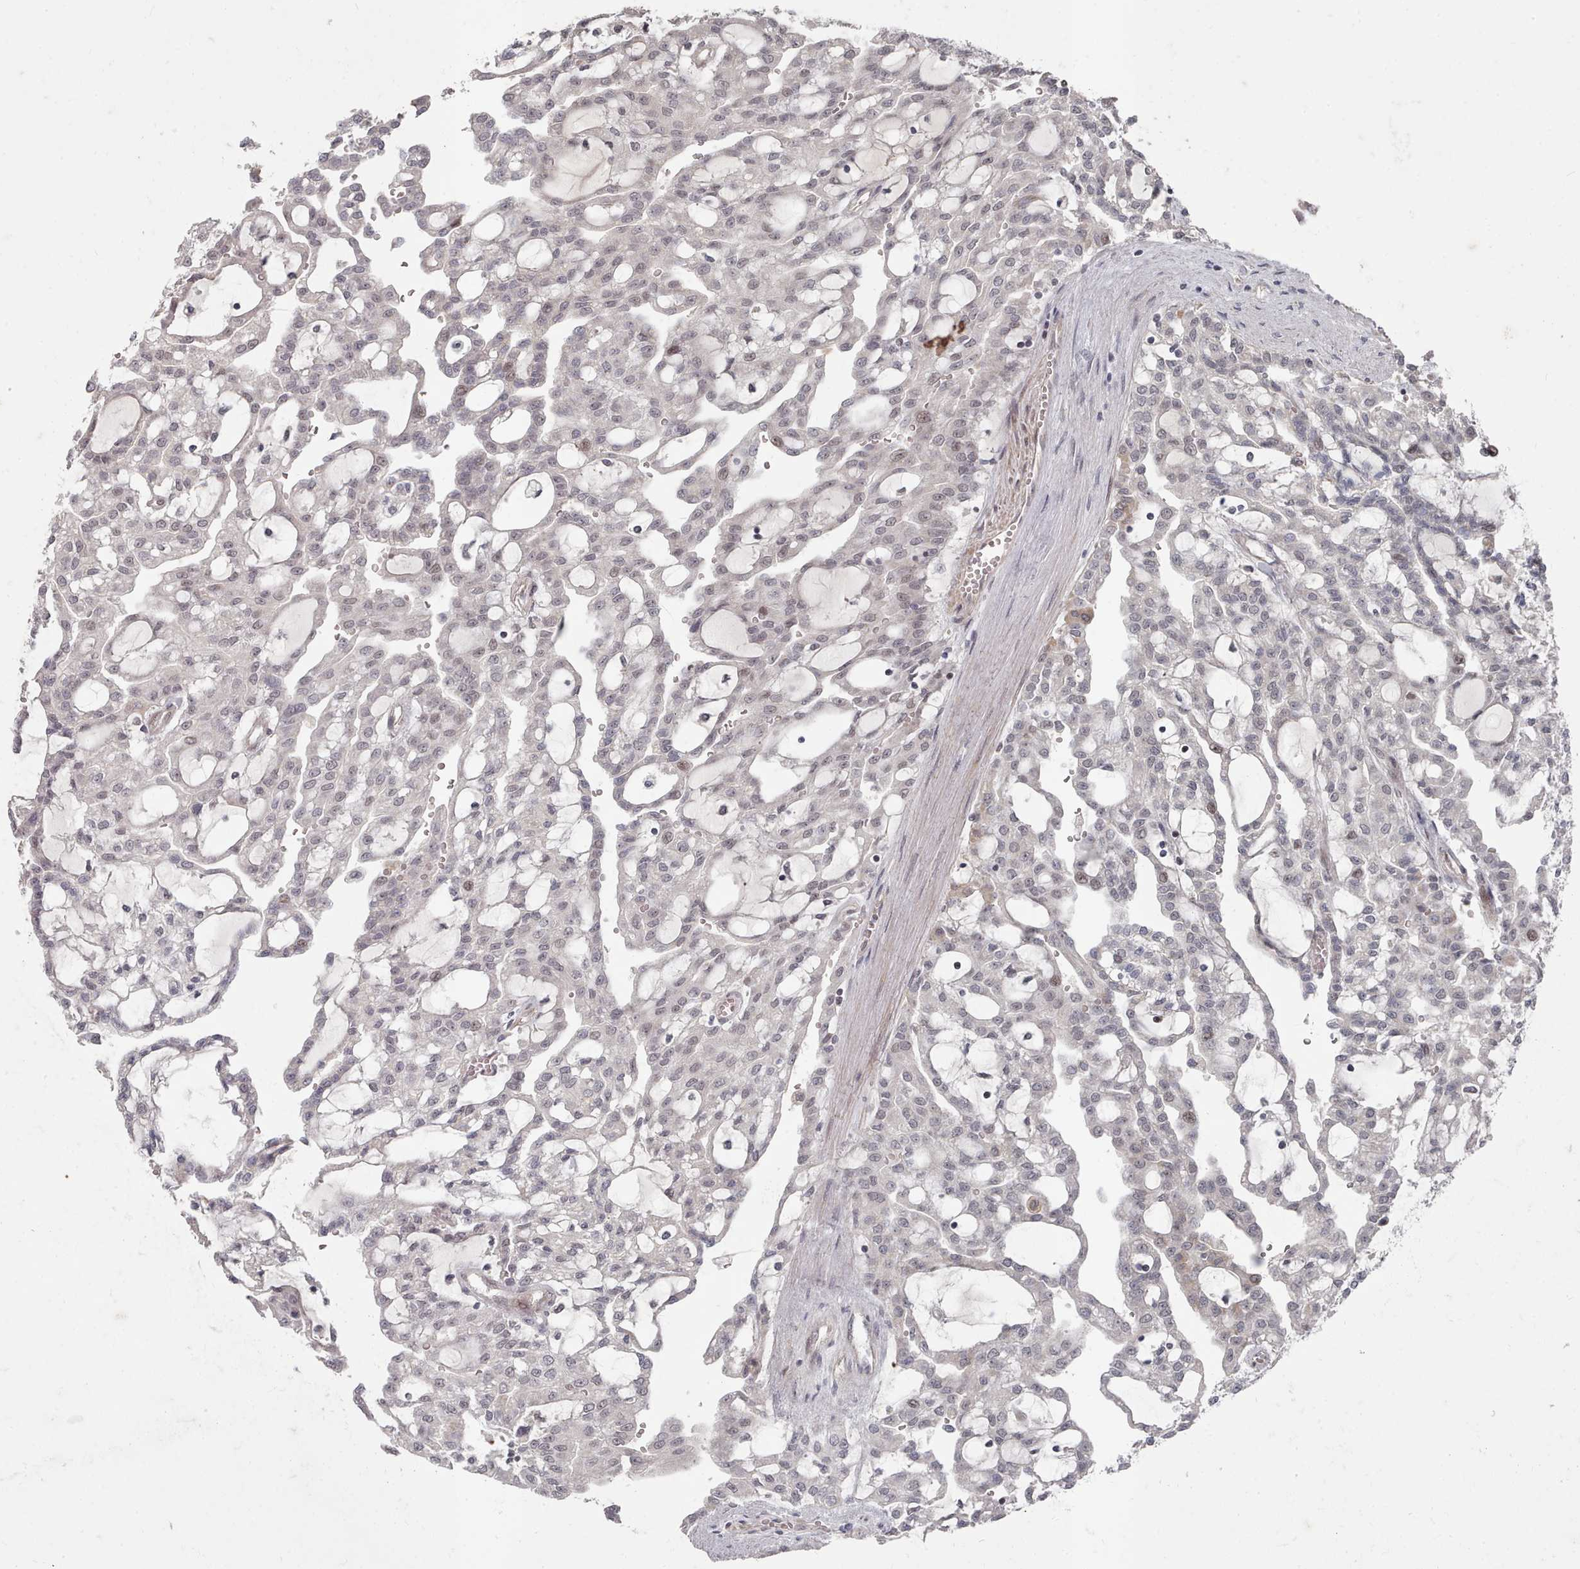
{"staining": {"intensity": "negative", "quantity": "none", "location": "none"}, "tissue": "renal cancer", "cell_type": "Tumor cells", "image_type": "cancer", "snomed": [{"axis": "morphology", "description": "Adenocarcinoma, NOS"}, {"axis": "topography", "description": "Kidney"}], "caption": "DAB immunohistochemical staining of adenocarcinoma (renal) demonstrates no significant staining in tumor cells. (Stains: DAB (3,3'-diaminobenzidine) immunohistochemistry (IHC) with hematoxylin counter stain, Microscopy: brightfield microscopy at high magnification).", "gene": "CPSF4", "patient": {"sex": "male", "age": 63}}